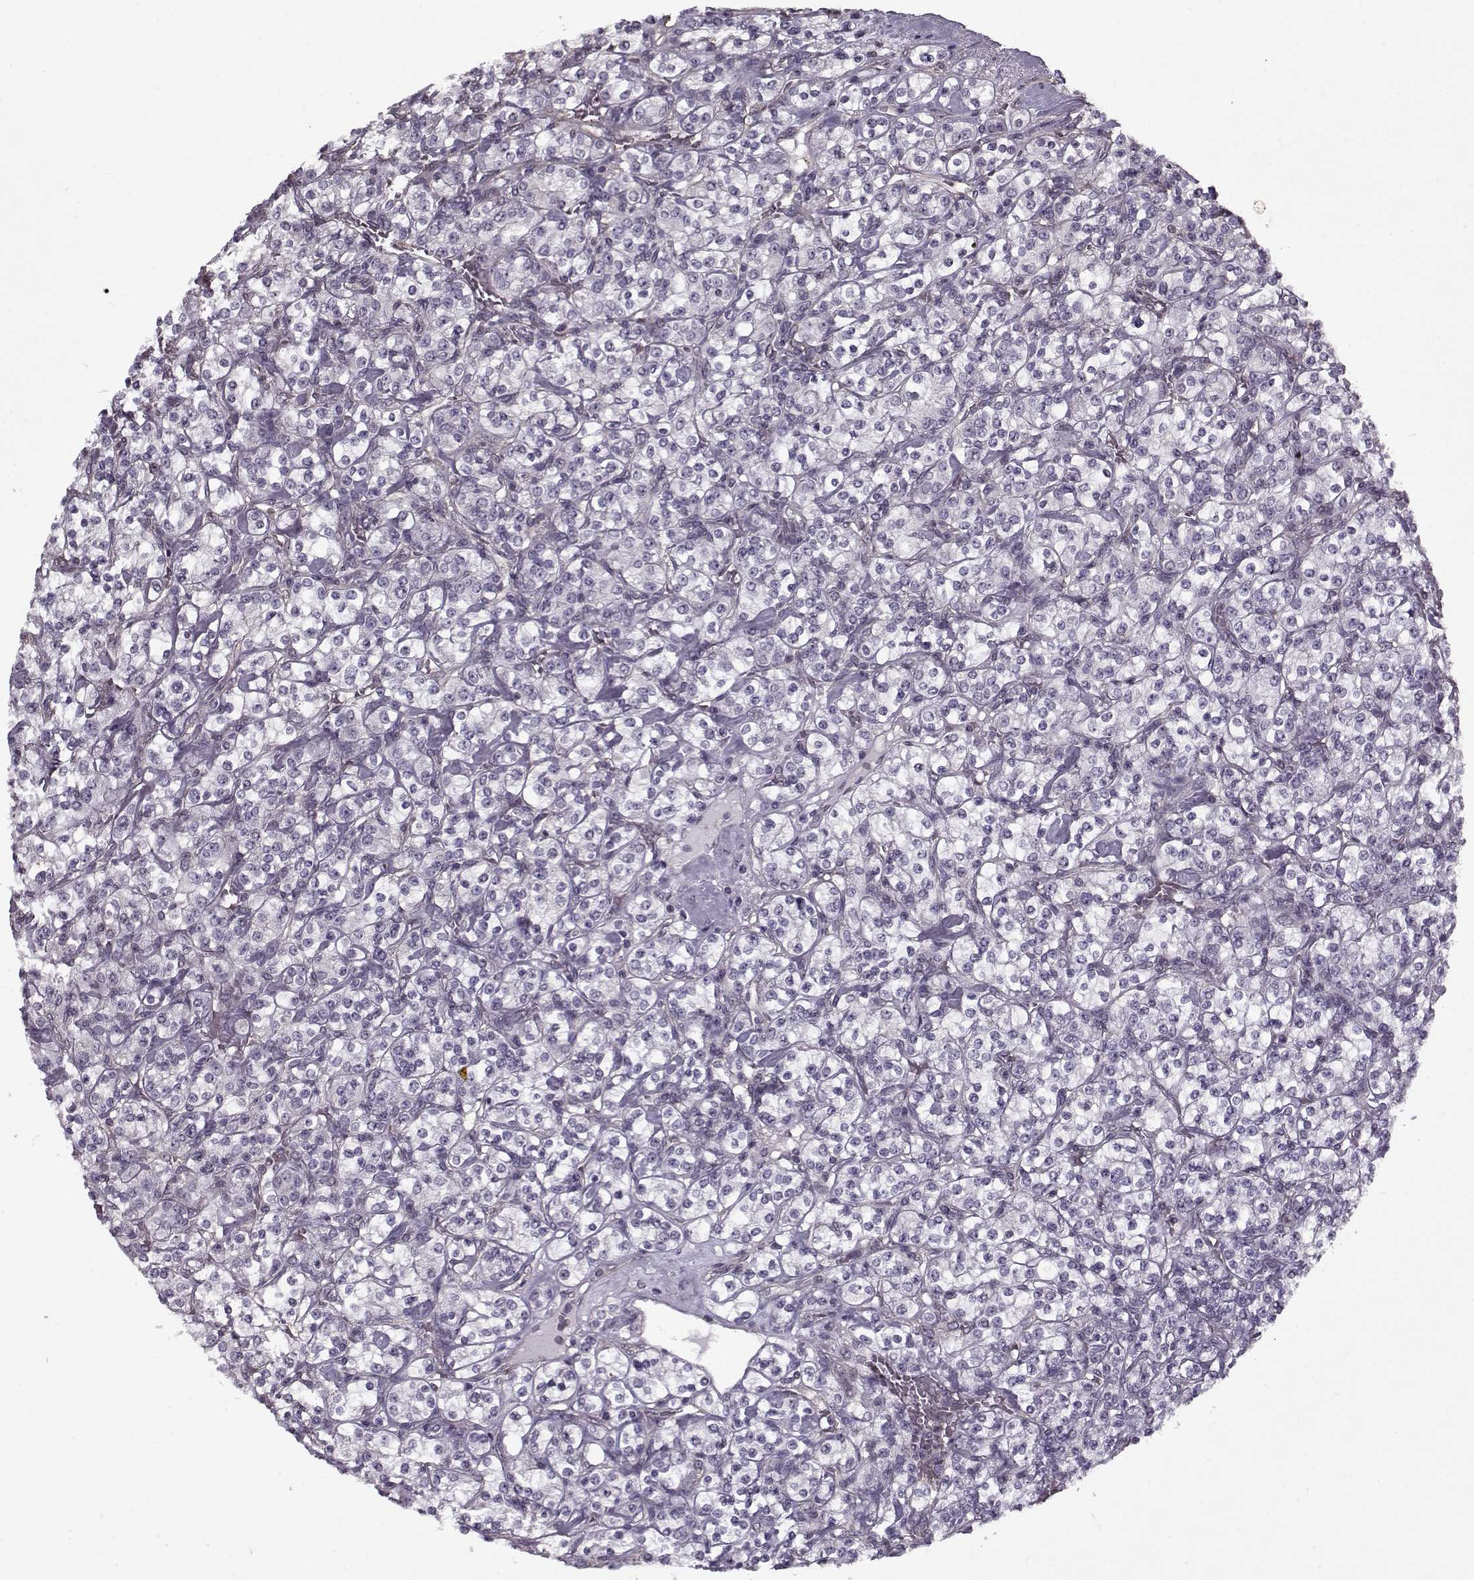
{"staining": {"intensity": "negative", "quantity": "none", "location": "none"}, "tissue": "renal cancer", "cell_type": "Tumor cells", "image_type": "cancer", "snomed": [{"axis": "morphology", "description": "Adenocarcinoma, NOS"}, {"axis": "topography", "description": "Kidney"}], "caption": "Immunohistochemistry histopathology image of human renal cancer stained for a protein (brown), which demonstrates no positivity in tumor cells.", "gene": "KRT9", "patient": {"sex": "male", "age": 77}}